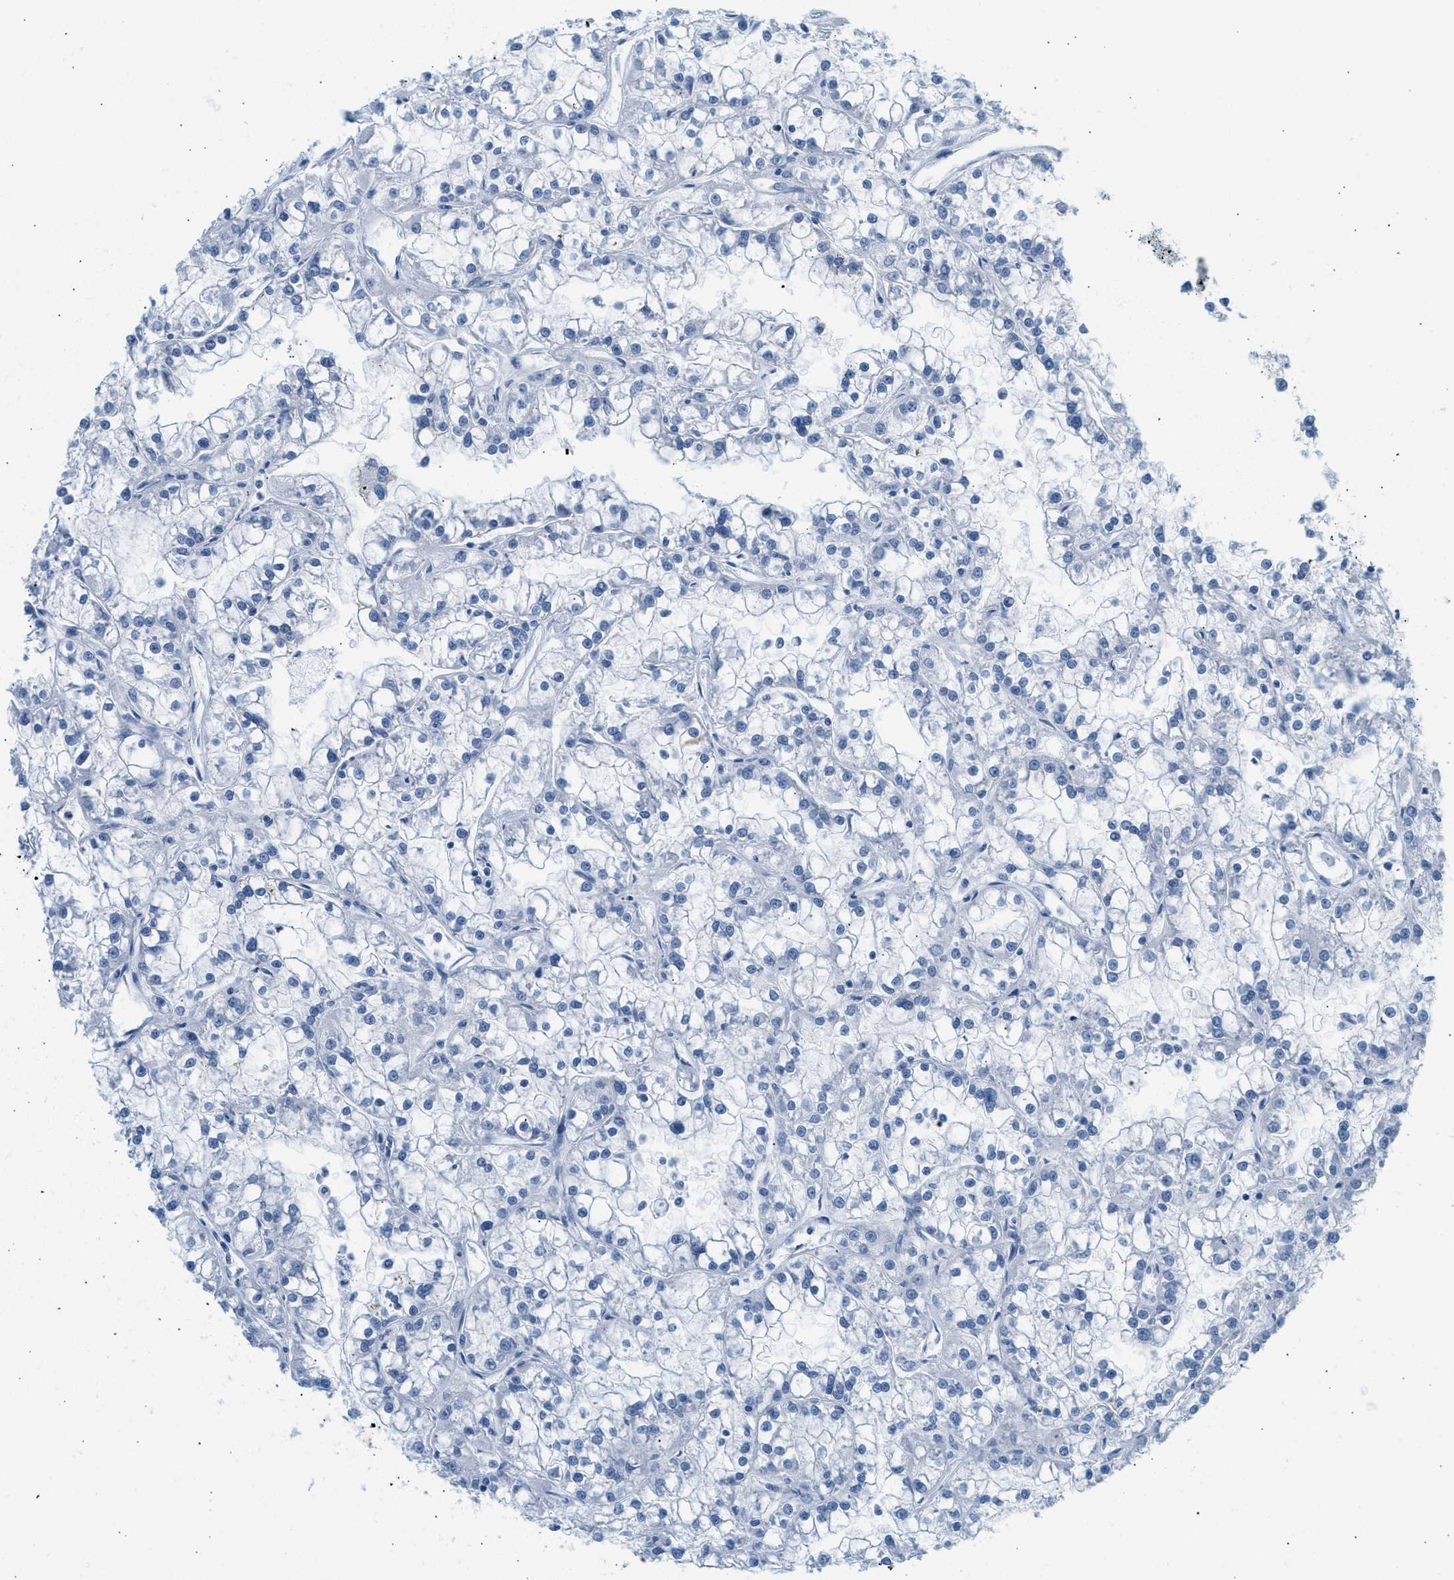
{"staining": {"intensity": "negative", "quantity": "none", "location": "none"}, "tissue": "renal cancer", "cell_type": "Tumor cells", "image_type": "cancer", "snomed": [{"axis": "morphology", "description": "Adenocarcinoma, NOS"}, {"axis": "topography", "description": "Kidney"}], "caption": "Renal cancer (adenocarcinoma) stained for a protein using immunohistochemistry (IHC) reveals no expression tumor cells.", "gene": "SPAM1", "patient": {"sex": "female", "age": 52}}